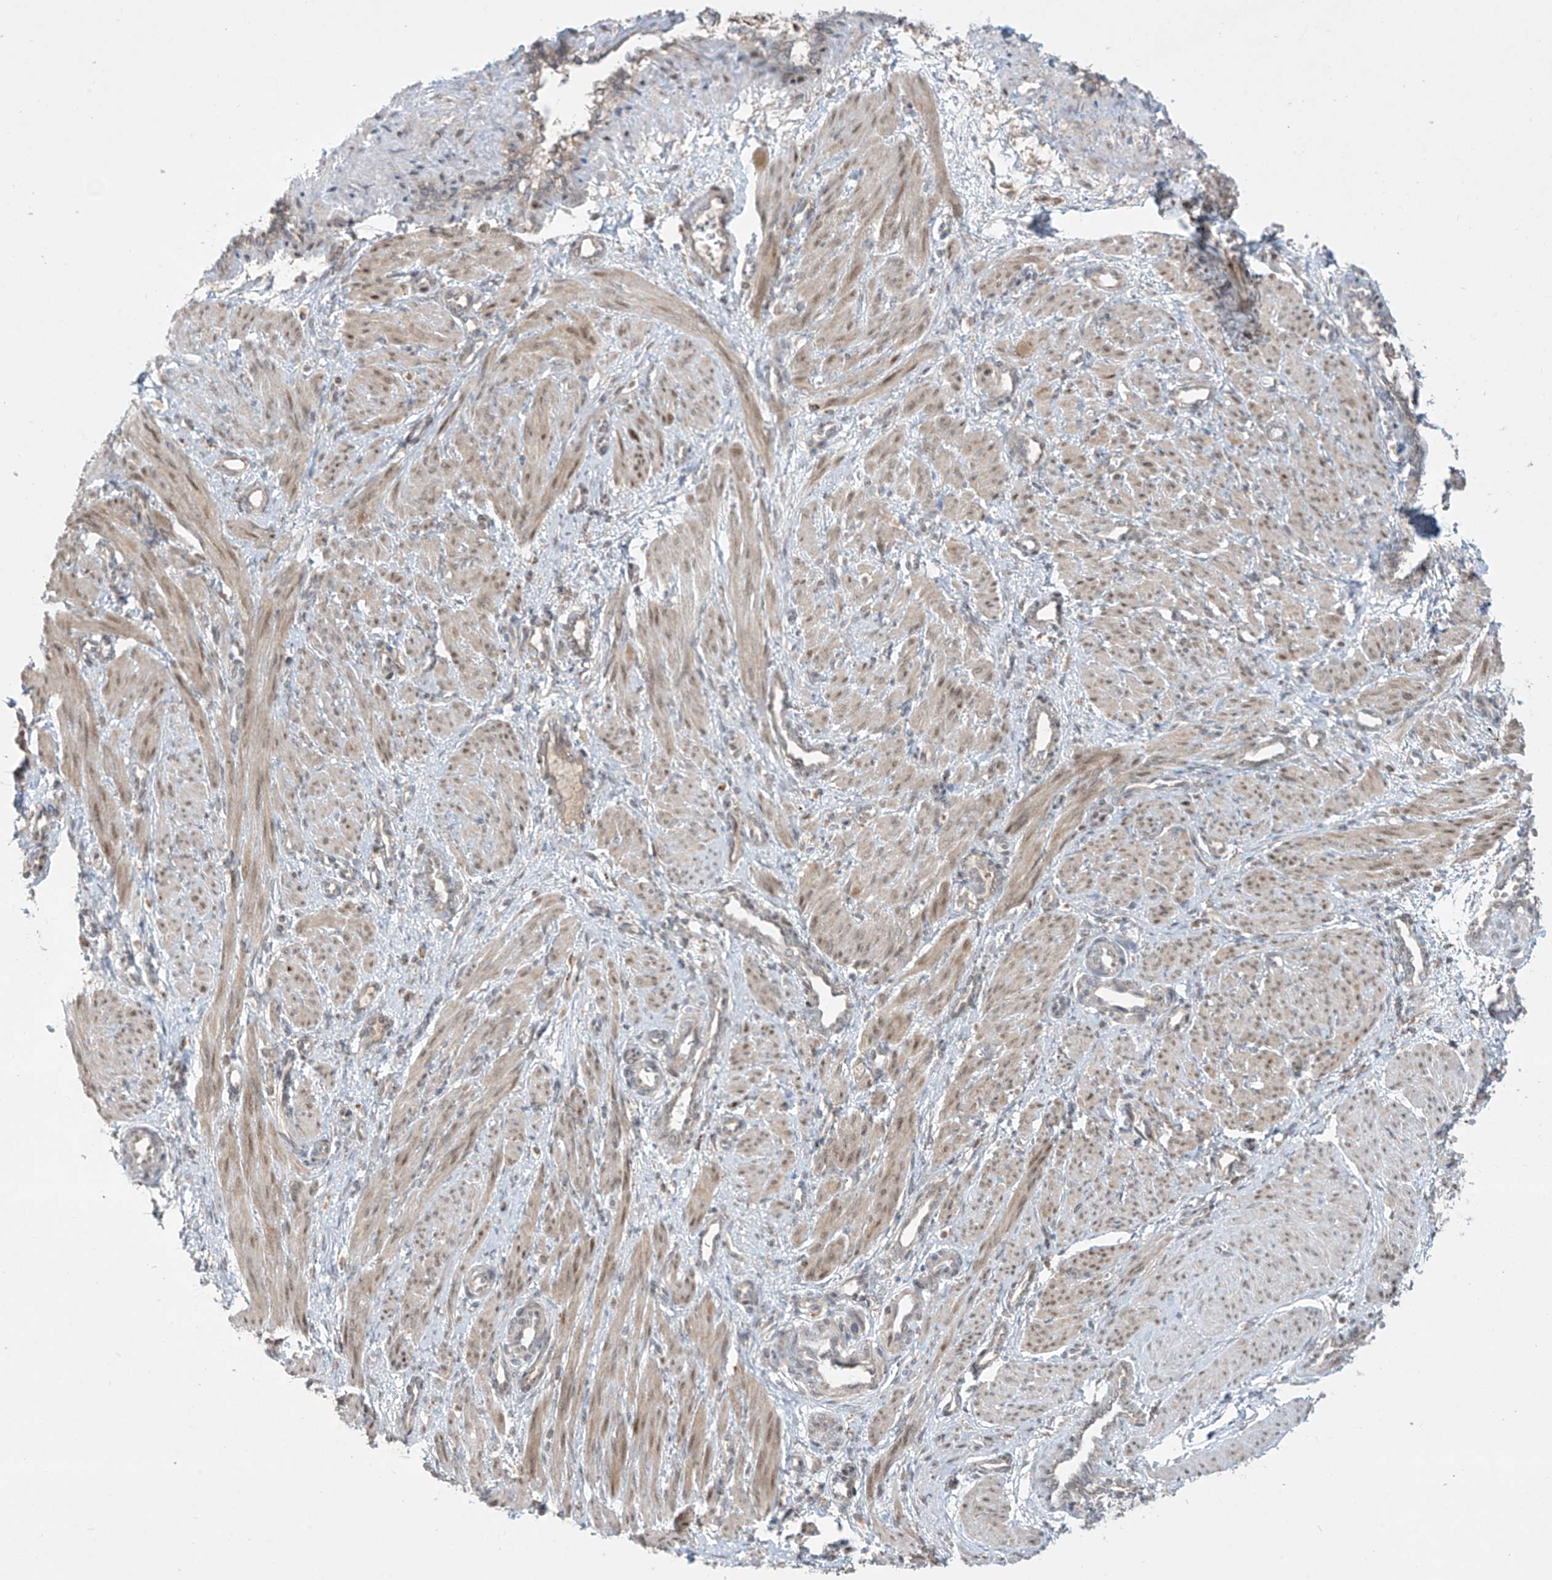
{"staining": {"intensity": "weak", "quantity": "25%-75%", "location": "cytoplasmic/membranous,nuclear"}, "tissue": "smooth muscle", "cell_type": "Smooth muscle cells", "image_type": "normal", "snomed": [{"axis": "morphology", "description": "Normal tissue, NOS"}, {"axis": "topography", "description": "Endometrium"}], "caption": "Normal smooth muscle reveals weak cytoplasmic/membranous,nuclear expression in approximately 25%-75% of smooth muscle cells, visualized by immunohistochemistry.", "gene": "PPAT", "patient": {"sex": "female", "age": 33}}